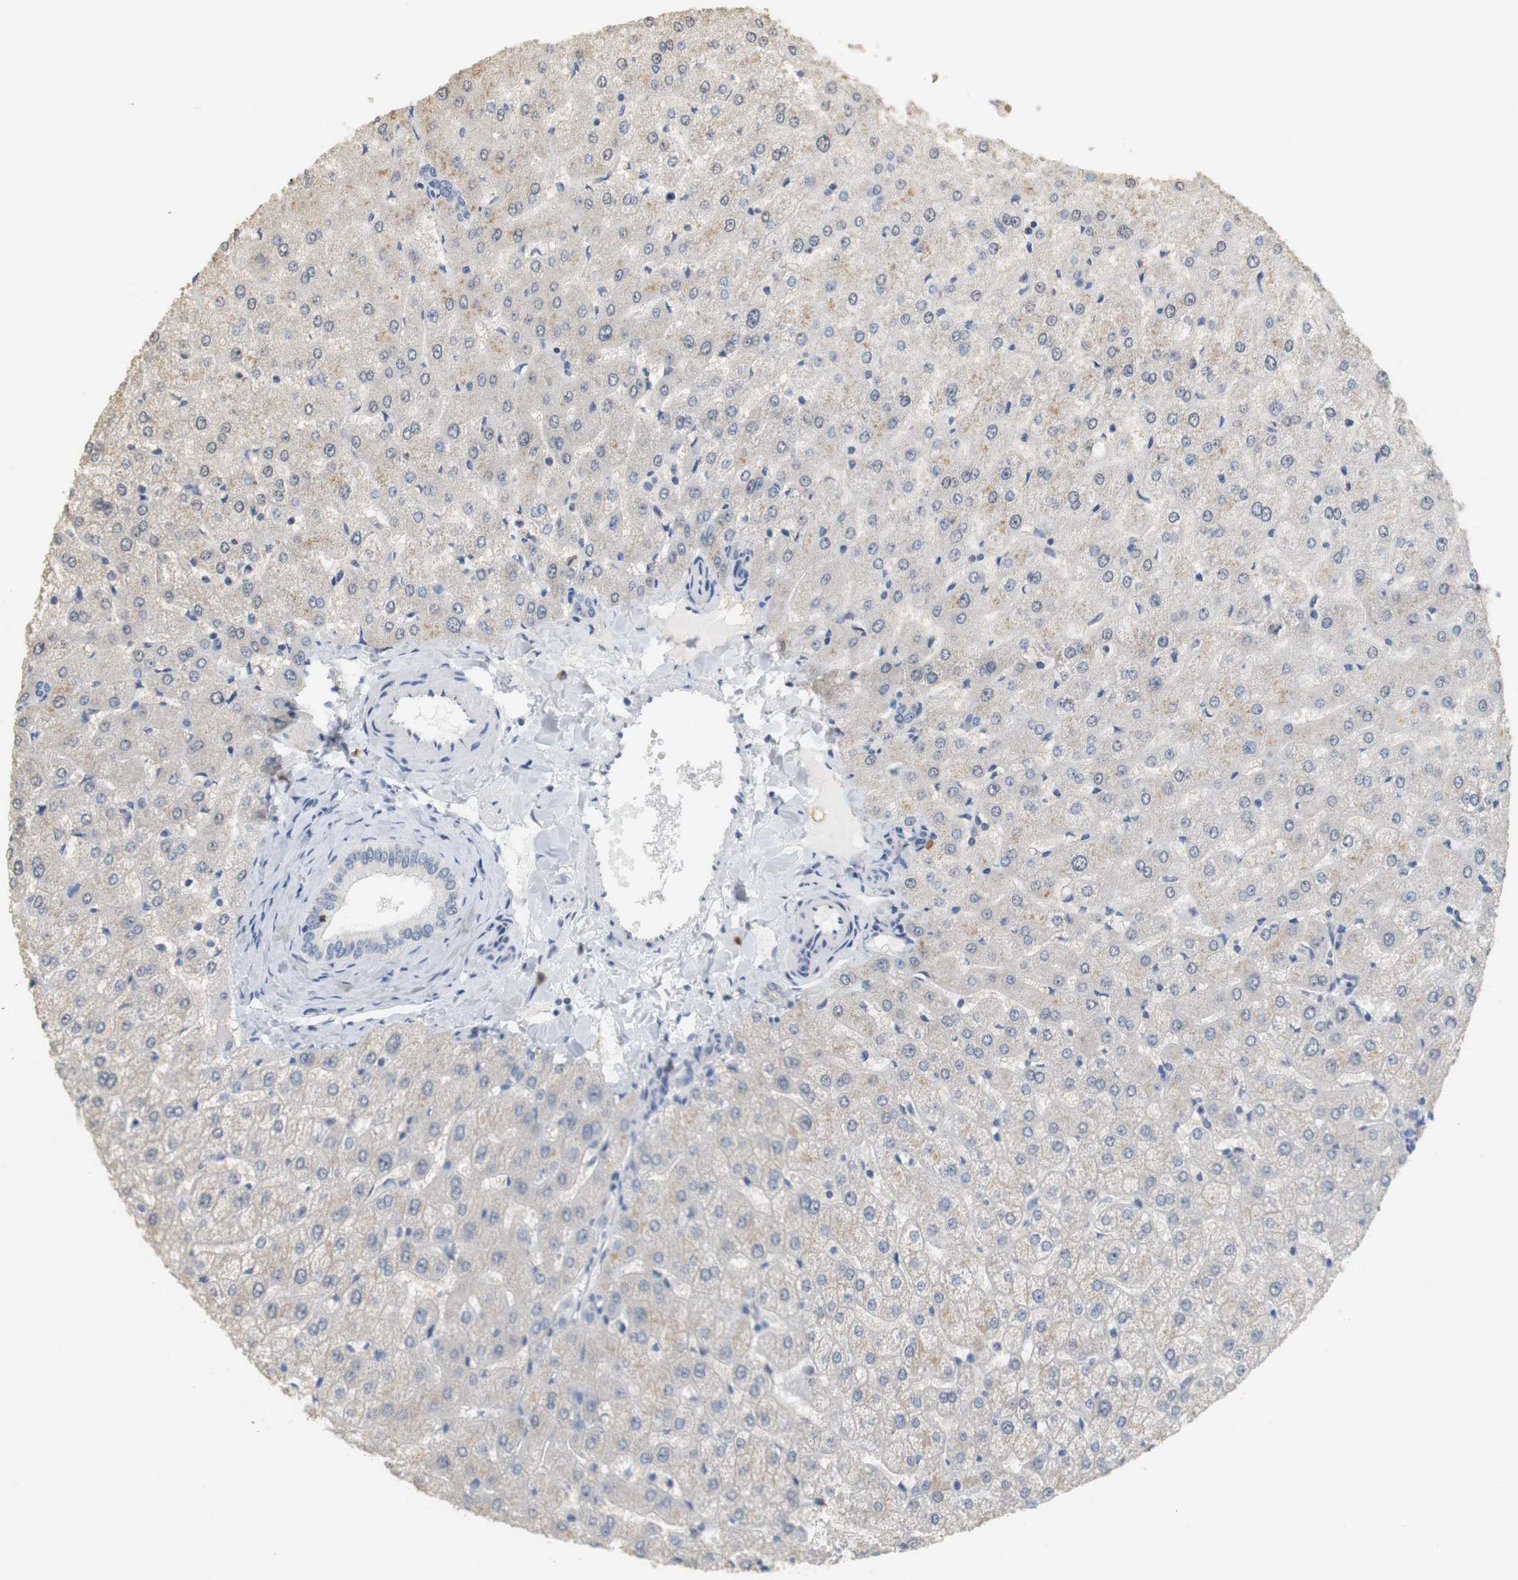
{"staining": {"intensity": "negative", "quantity": "none", "location": "none"}, "tissue": "liver", "cell_type": "Cholangiocytes", "image_type": "normal", "snomed": [{"axis": "morphology", "description": "Normal tissue, NOS"}, {"axis": "morphology", "description": "Fibrosis, NOS"}, {"axis": "topography", "description": "Liver"}], "caption": "IHC of benign human liver exhibits no positivity in cholangiocytes. (DAB immunohistochemistry visualized using brightfield microscopy, high magnification).", "gene": "OSR1", "patient": {"sex": "female", "age": 29}}